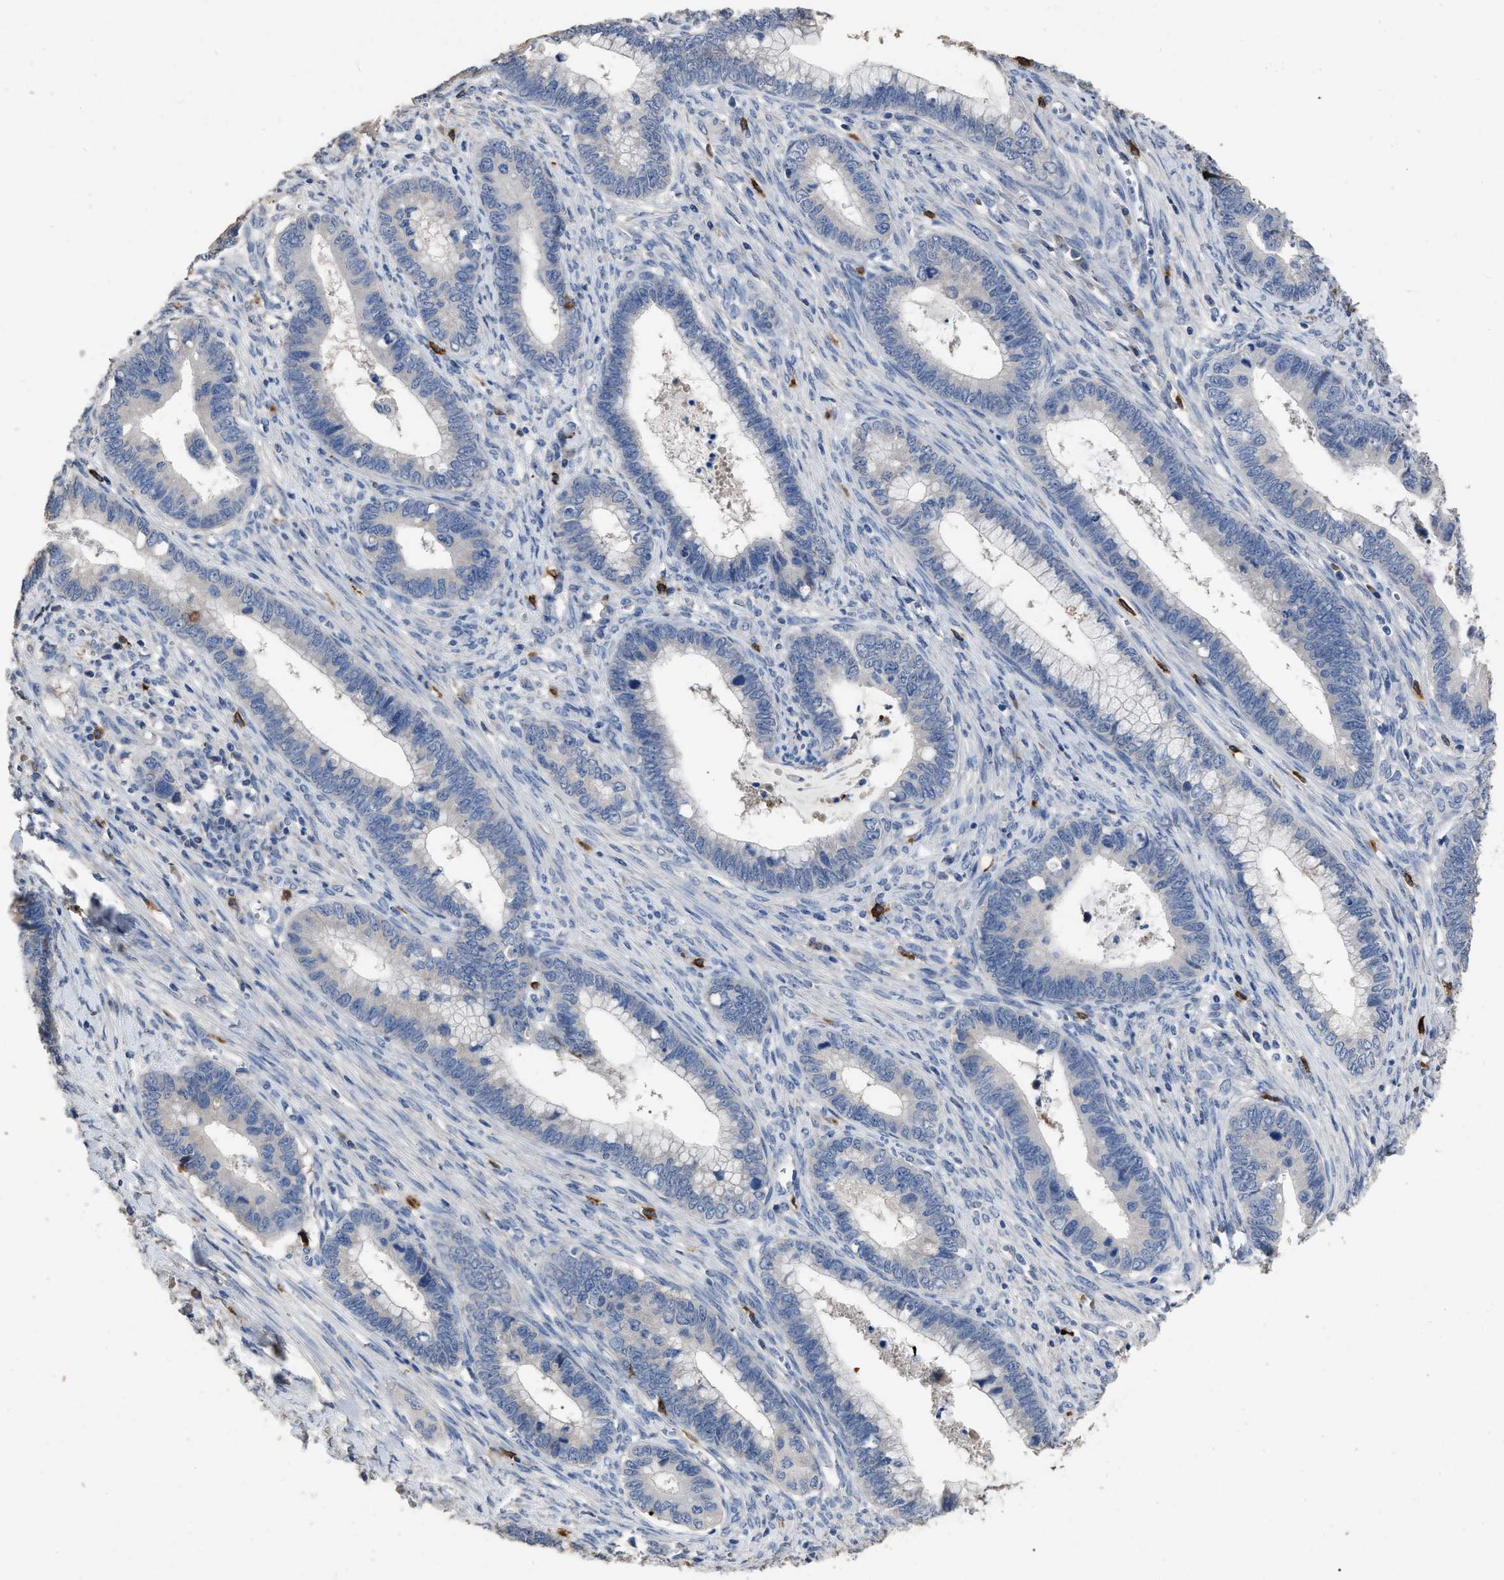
{"staining": {"intensity": "negative", "quantity": "none", "location": "none"}, "tissue": "cervical cancer", "cell_type": "Tumor cells", "image_type": "cancer", "snomed": [{"axis": "morphology", "description": "Adenocarcinoma, NOS"}, {"axis": "topography", "description": "Cervix"}], "caption": "Immunohistochemistry of human cervical adenocarcinoma displays no positivity in tumor cells.", "gene": "HABP2", "patient": {"sex": "female", "age": 44}}